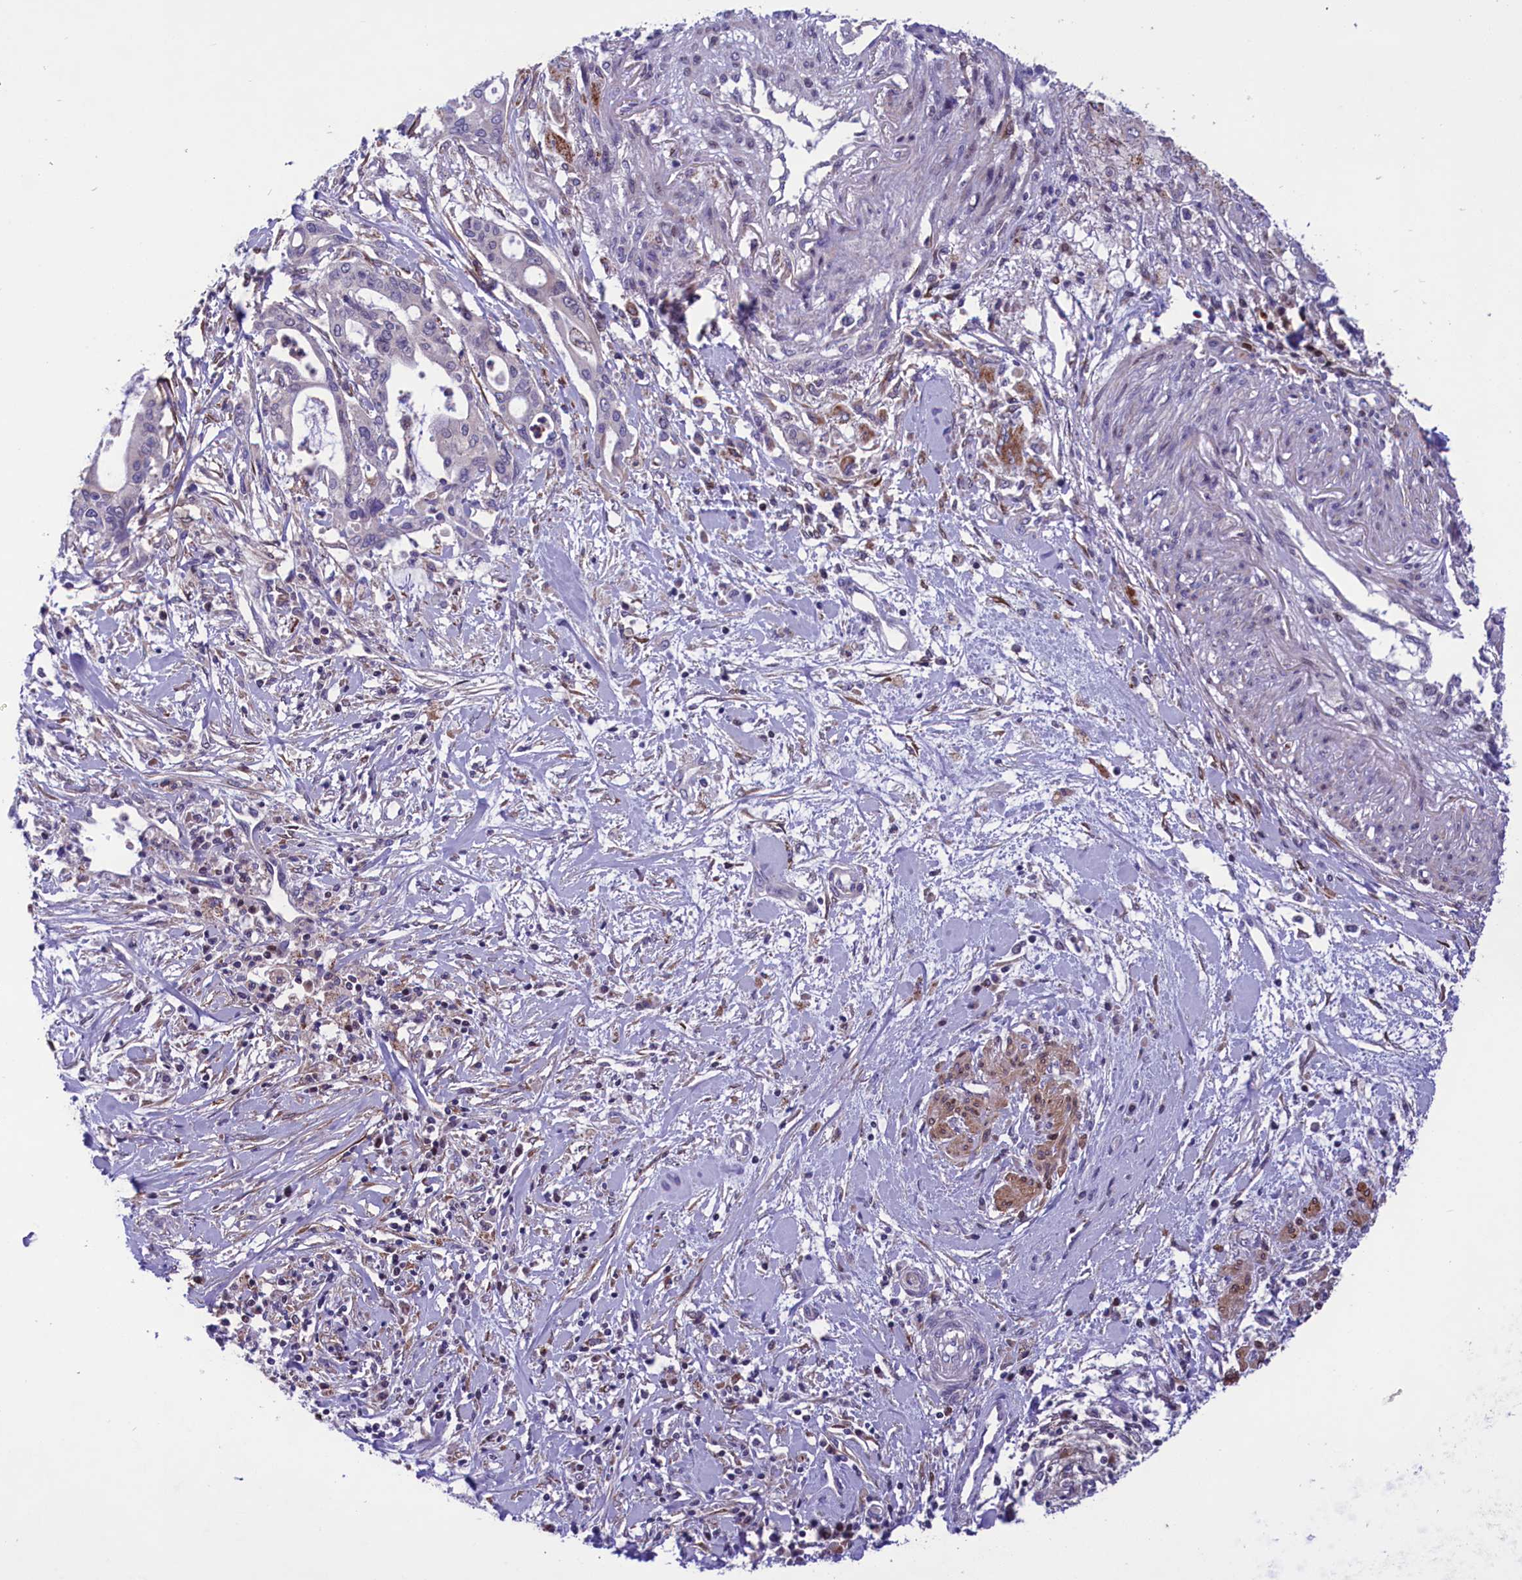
{"staining": {"intensity": "negative", "quantity": "none", "location": "none"}, "tissue": "pancreatic cancer", "cell_type": "Tumor cells", "image_type": "cancer", "snomed": [{"axis": "morphology", "description": "Adenocarcinoma, NOS"}, {"axis": "topography", "description": "Pancreas"}], "caption": "A high-resolution photomicrograph shows immunohistochemistry (IHC) staining of adenocarcinoma (pancreatic), which reveals no significant positivity in tumor cells.", "gene": "MIEF2", "patient": {"sex": "male", "age": 46}}